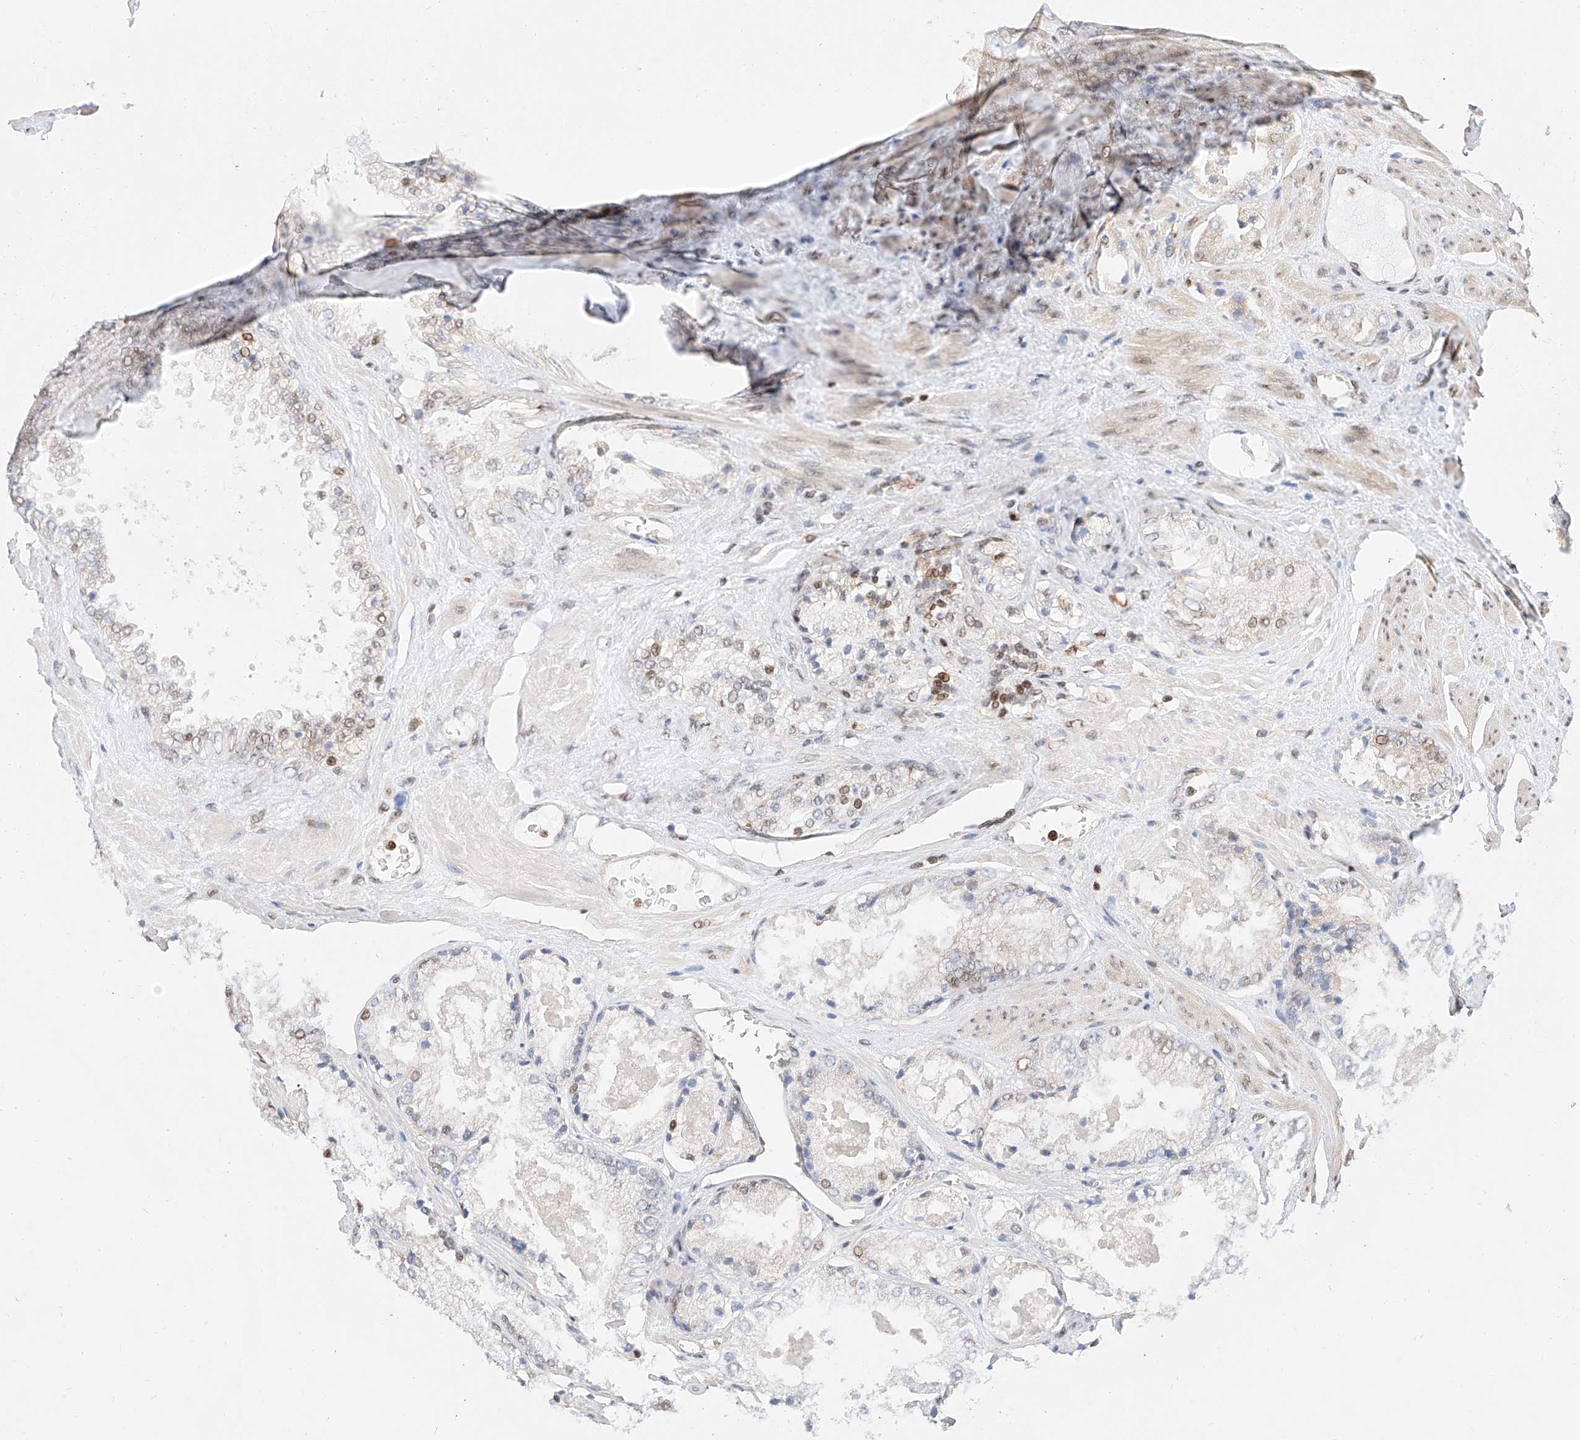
{"staining": {"intensity": "moderate", "quantity": "<25%", "location": "nuclear"}, "tissue": "prostate cancer", "cell_type": "Tumor cells", "image_type": "cancer", "snomed": [{"axis": "morphology", "description": "Adenocarcinoma, High grade"}, {"axis": "topography", "description": "Prostate"}], "caption": "Protein analysis of prostate high-grade adenocarcinoma tissue demonstrates moderate nuclear expression in about <25% of tumor cells.", "gene": "HDAC9", "patient": {"sex": "male", "age": 58}}